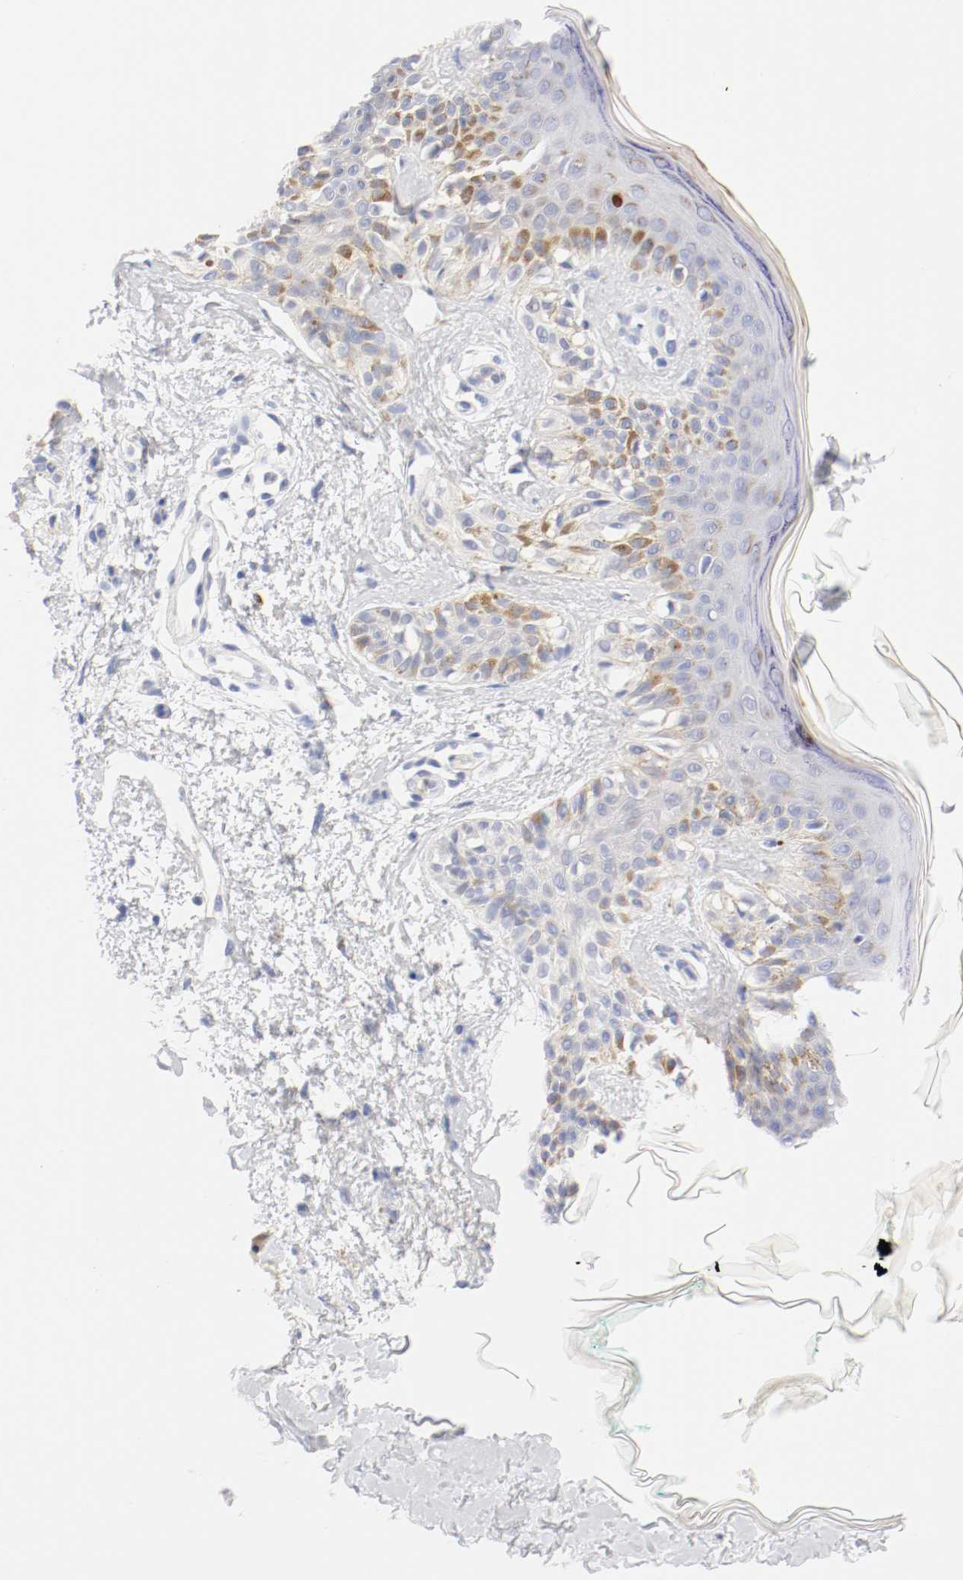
{"staining": {"intensity": "negative", "quantity": "none", "location": "none"}, "tissue": "melanoma", "cell_type": "Tumor cells", "image_type": "cancer", "snomed": [{"axis": "morphology", "description": "Normal tissue, NOS"}, {"axis": "morphology", "description": "Malignant melanoma, NOS"}, {"axis": "topography", "description": "Skin"}], "caption": "A histopathology image of human melanoma is negative for staining in tumor cells.", "gene": "HOMER1", "patient": {"sex": "male", "age": 83}}